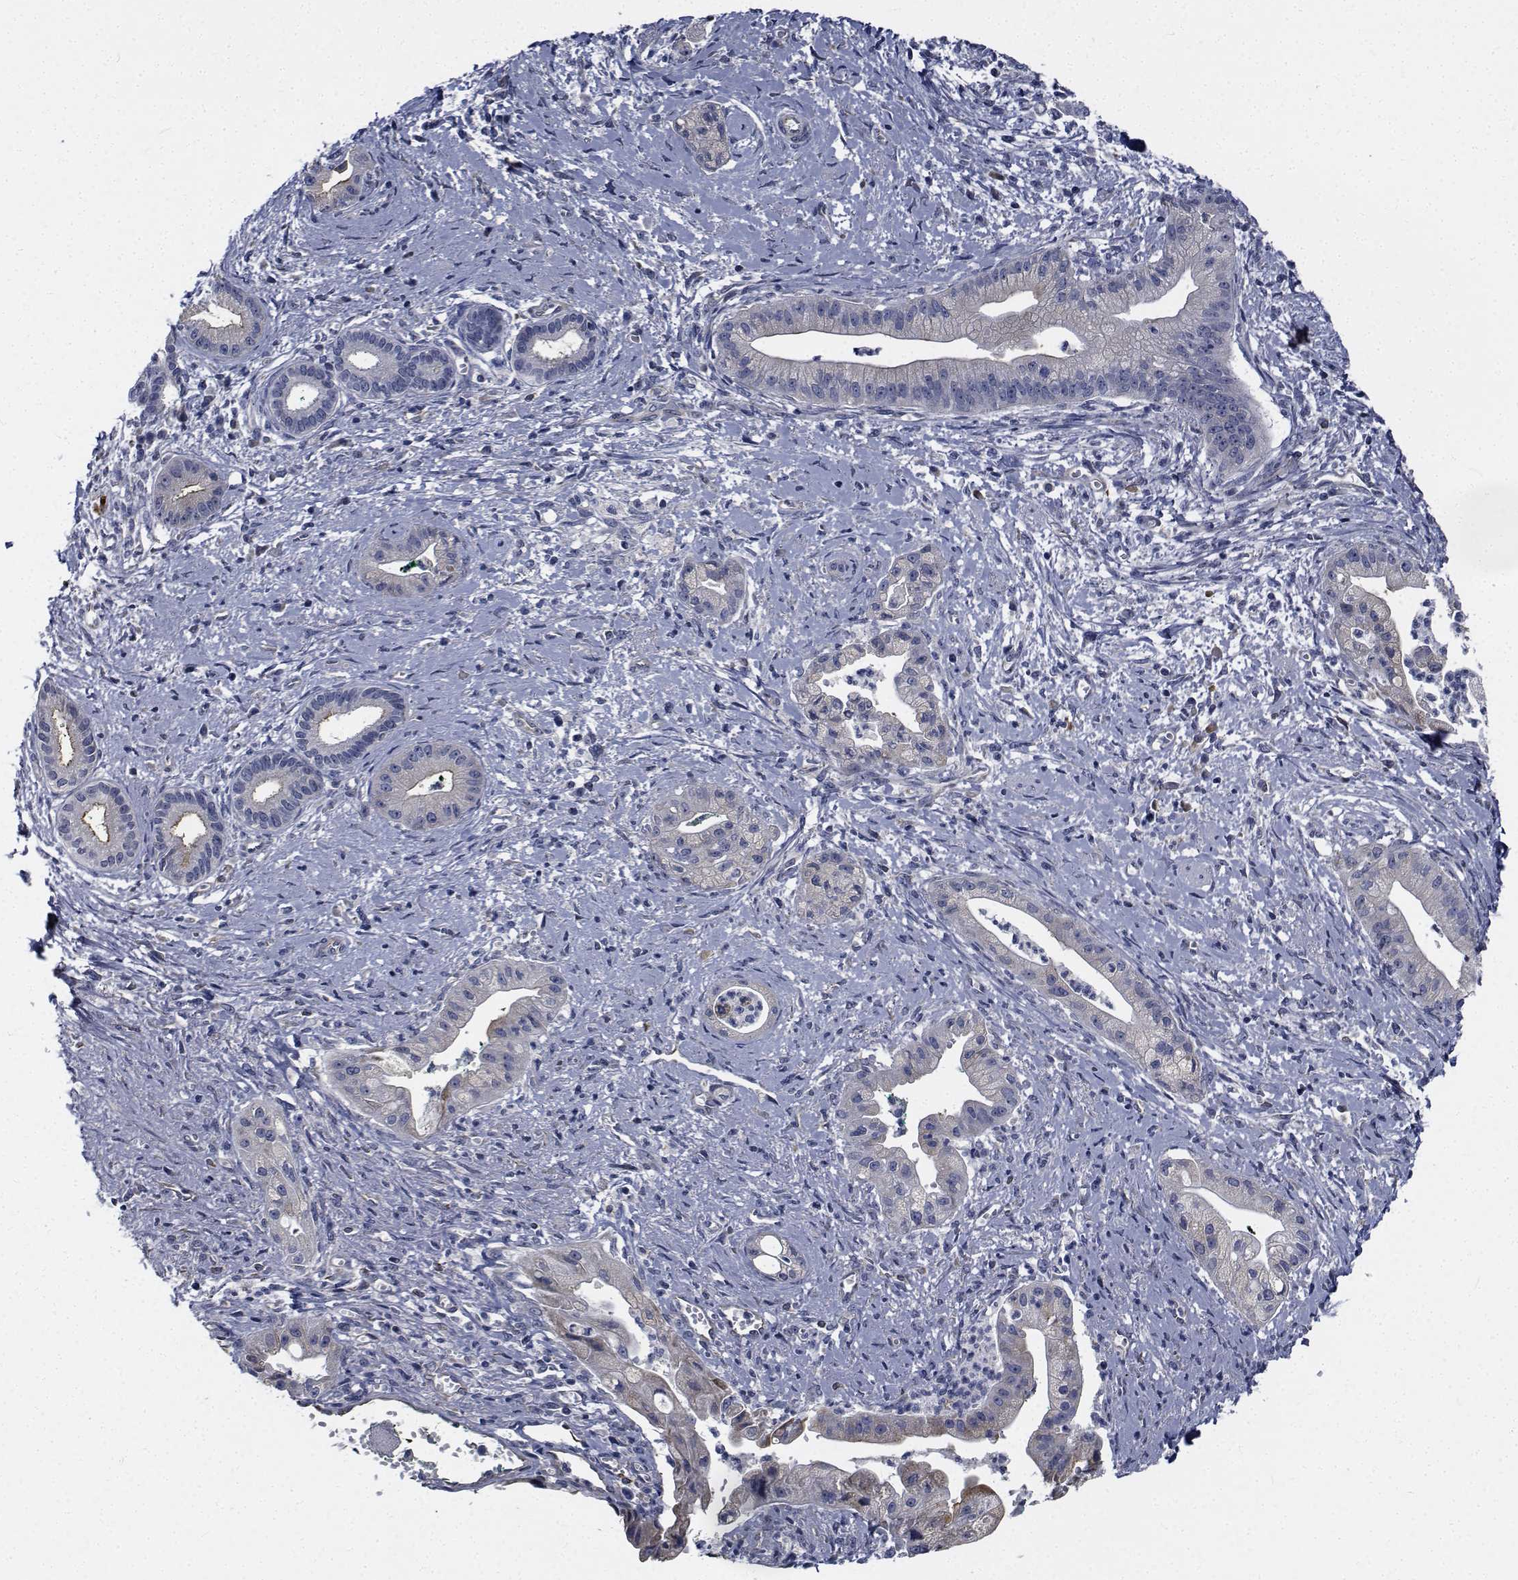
{"staining": {"intensity": "negative", "quantity": "none", "location": "none"}, "tissue": "pancreatic cancer", "cell_type": "Tumor cells", "image_type": "cancer", "snomed": [{"axis": "morphology", "description": "Normal tissue, NOS"}, {"axis": "morphology", "description": "Adenocarcinoma, NOS"}, {"axis": "topography", "description": "Lymph node"}, {"axis": "topography", "description": "Pancreas"}], "caption": "DAB immunohistochemical staining of pancreatic cancer exhibits no significant staining in tumor cells. (DAB (3,3'-diaminobenzidine) IHC with hematoxylin counter stain).", "gene": "TTBK1", "patient": {"sex": "female", "age": 58}}